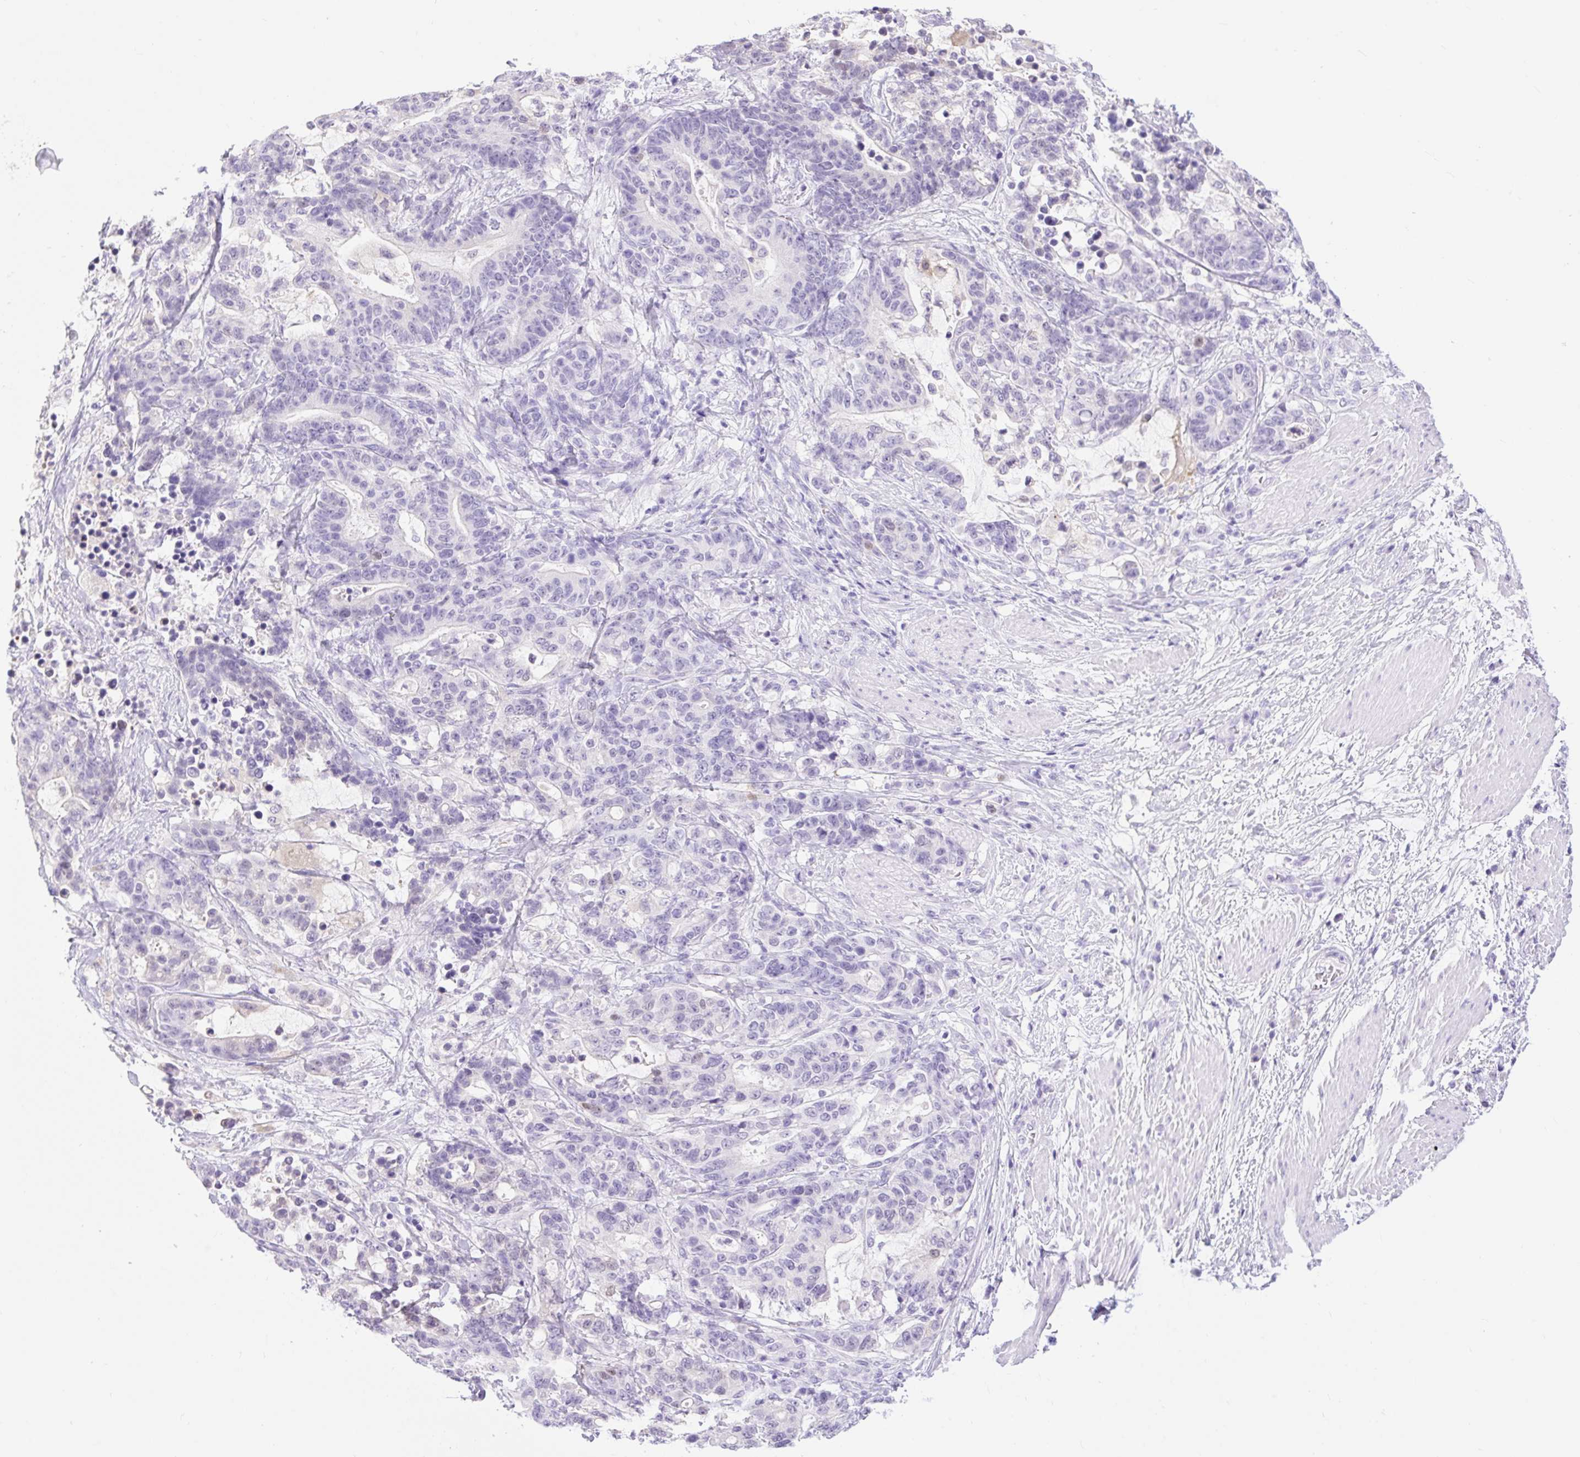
{"staining": {"intensity": "negative", "quantity": "none", "location": "none"}, "tissue": "stomach cancer", "cell_type": "Tumor cells", "image_type": "cancer", "snomed": [{"axis": "morphology", "description": "Normal tissue, NOS"}, {"axis": "morphology", "description": "Adenocarcinoma, NOS"}, {"axis": "topography", "description": "Stomach"}], "caption": "Immunohistochemistry photomicrograph of adenocarcinoma (stomach) stained for a protein (brown), which reveals no expression in tumor cells. The staining was performed using DAB (3,3'-diaminobenzidine) to visualize the protein expression in brown, while the nuclei were stained in blue with hematoxylin (Magnification: 20x).", "gene": "SLC25A40", "patient": {"sex": "female", "age": 64}}